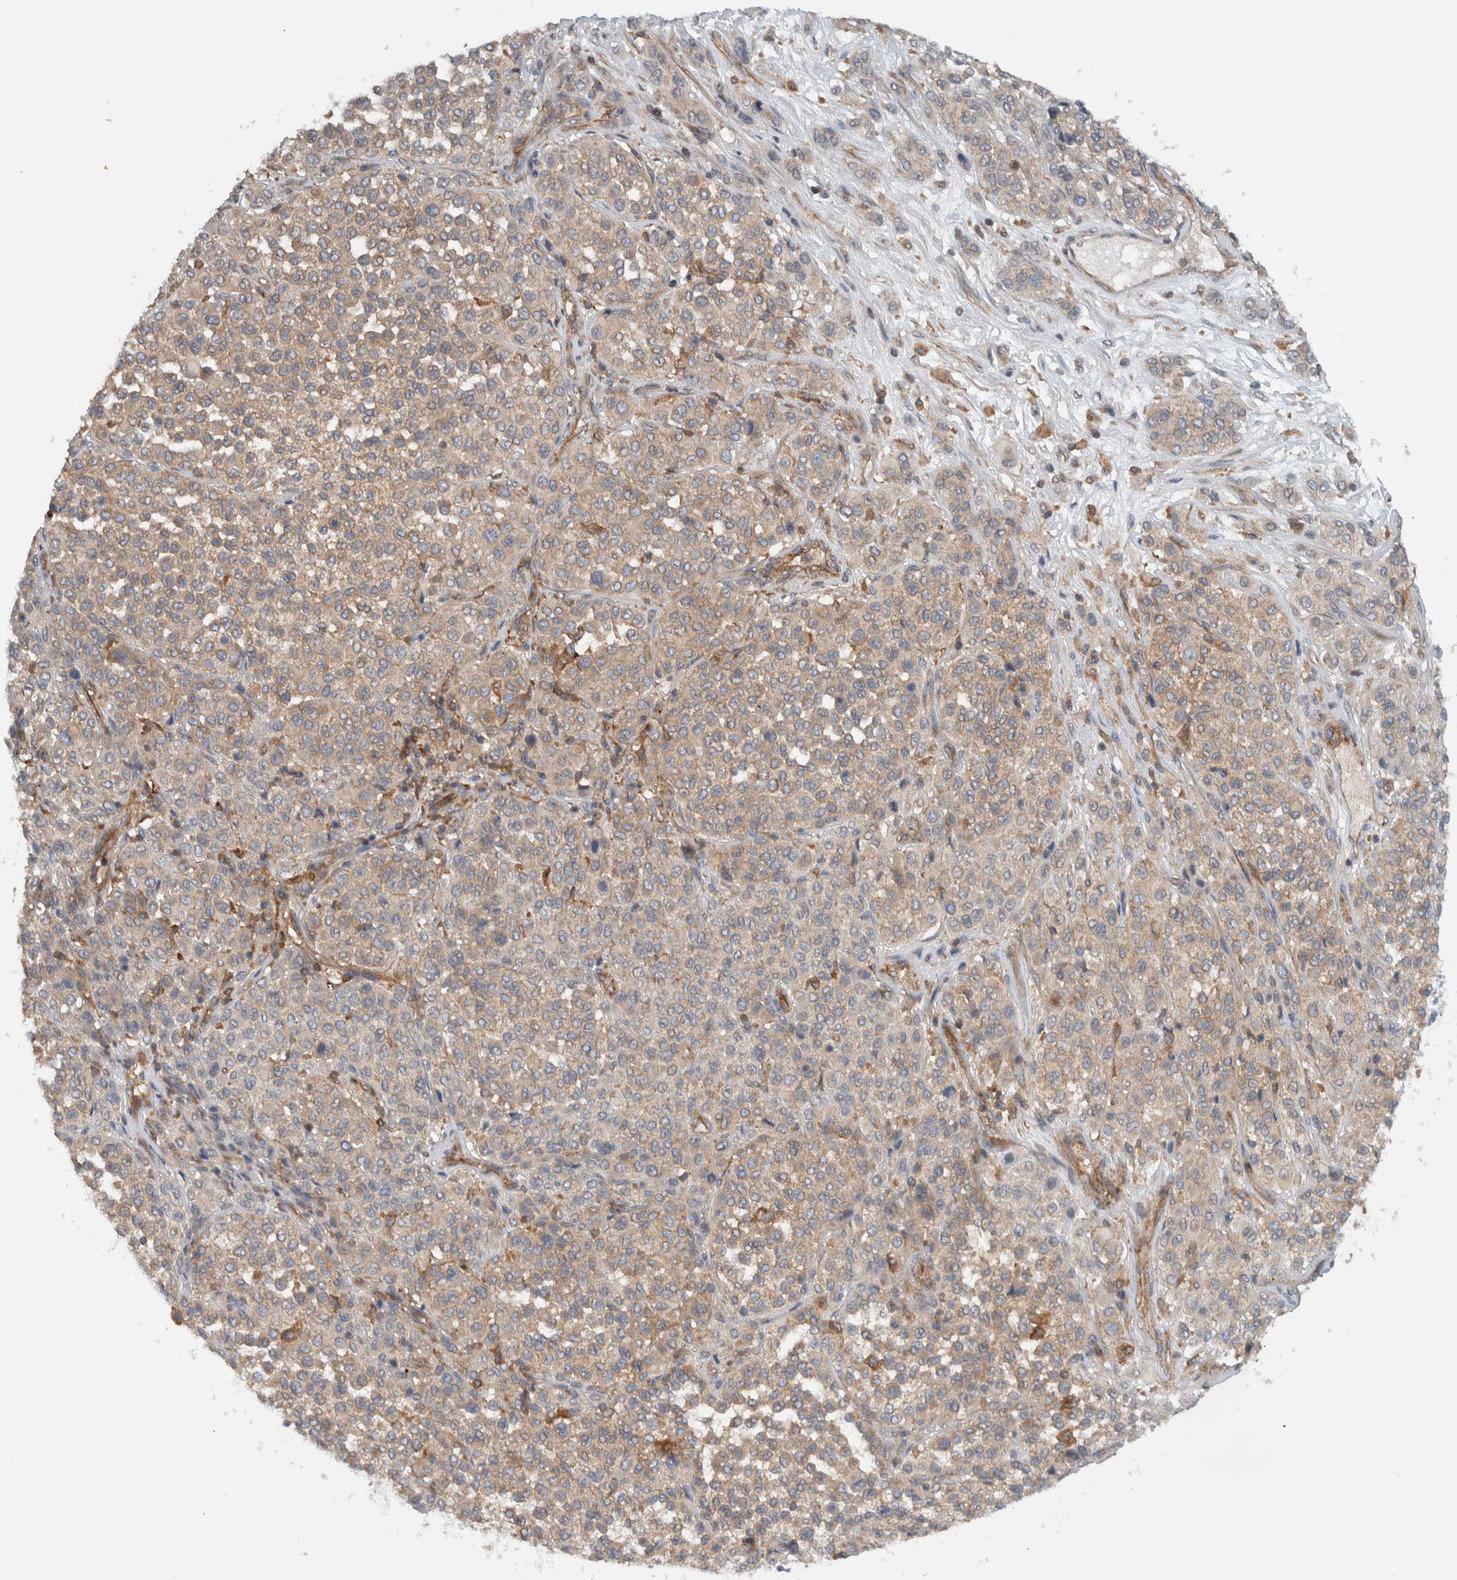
{"staining": {"intensity": "weak", "quantity": ">75%", "location": "cytoplasmic/membranous"}, "tissue": "melanoma", "cell_type": "Tumor cells", "image_type": "cancer", "snomed": [{"axis": "morphology", "description": "Malignant melanoma, Metastatic site"}, {"axis": "topography", "description": "Pancreas"}], "caption": "Brown immunohistochemical staining in malignant melanoma (metastatic site) reveals weak cytoplasmic/membranous positivity in approximately >75% of tumor cells.", "gene": "MPRIP", "patient": {"sex": "female", "age": 30}}